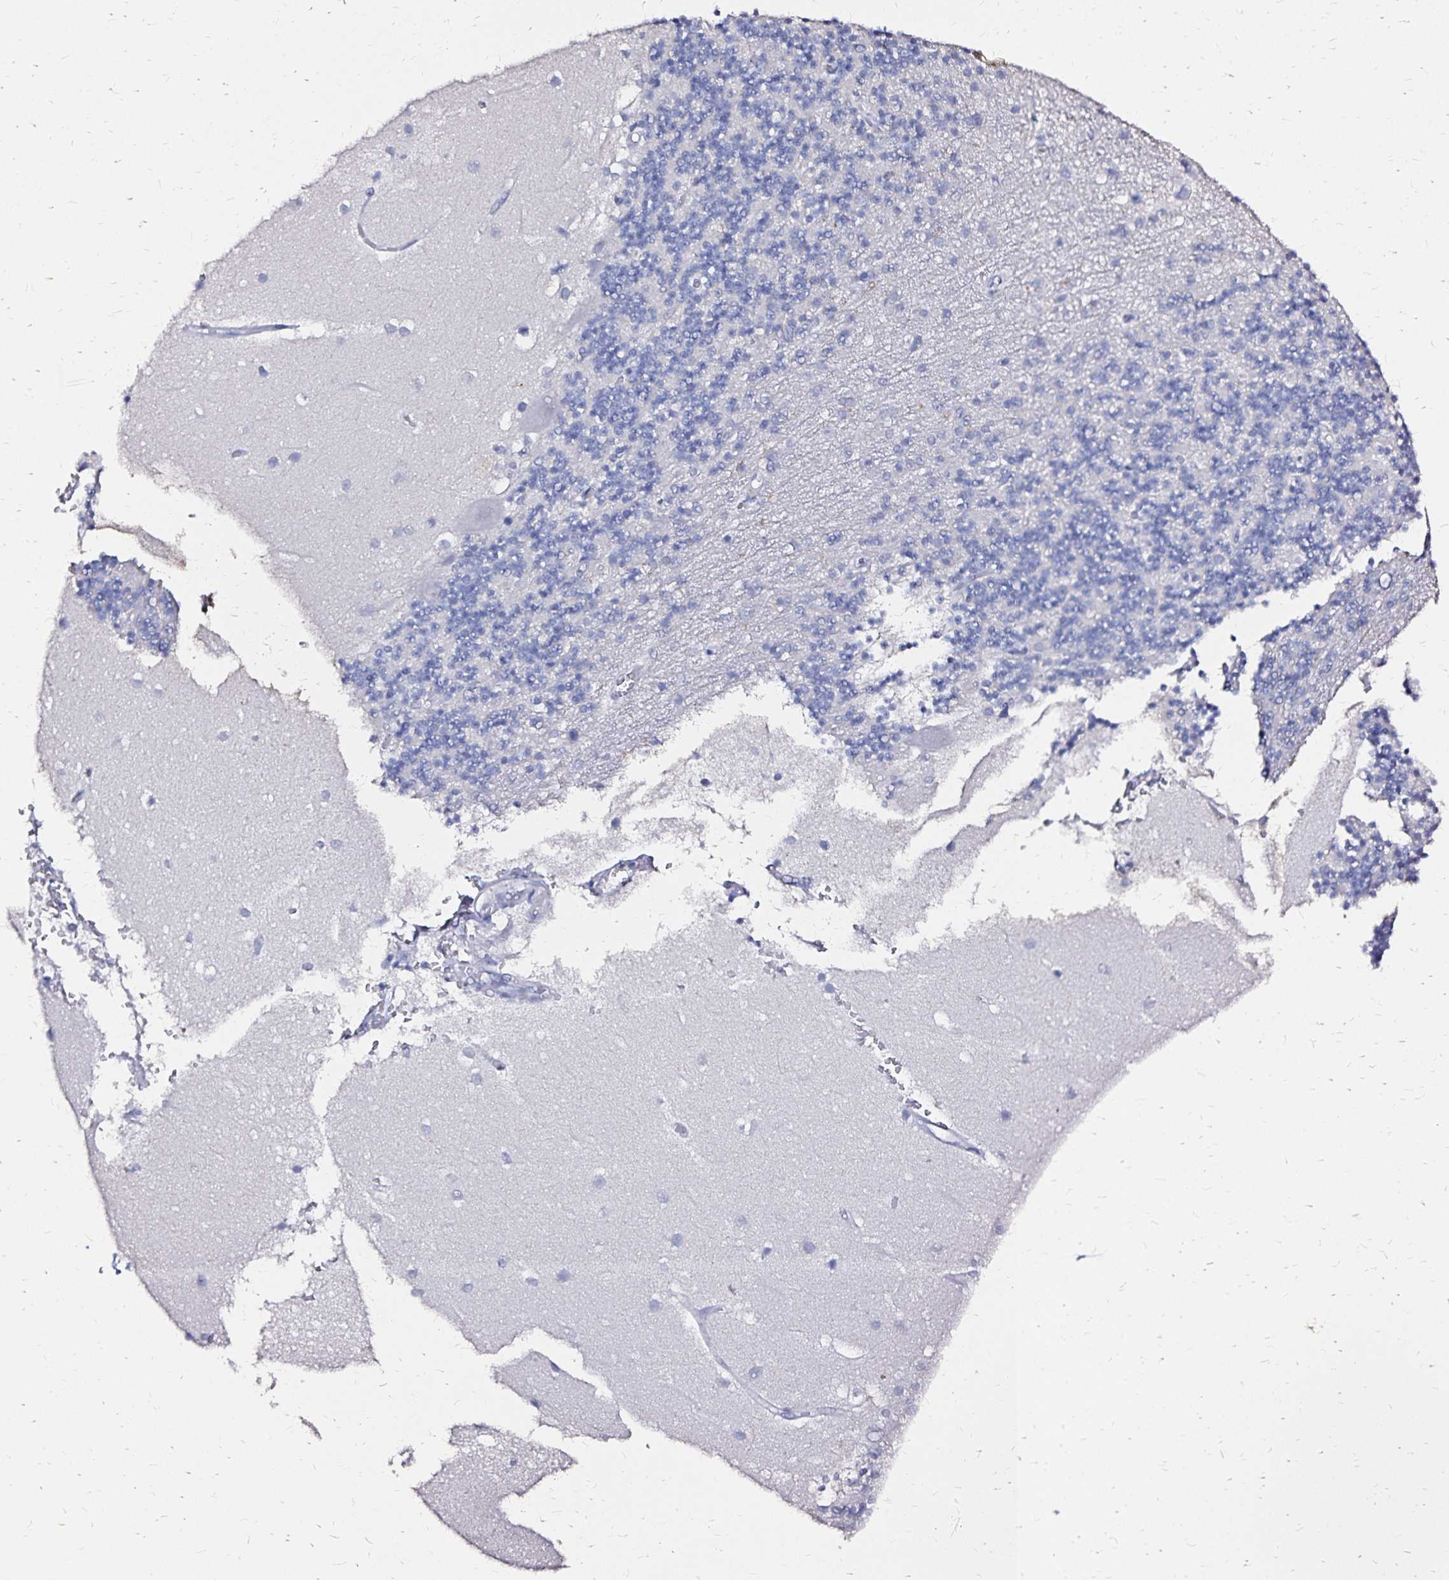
{"staining": {"intensity": "negative", "quantity": "none", "location": "none"}, "tissue": "cerebellum", "cell_type": "Cells in granular layer", "image_type": "normal", "snomed": [{"axis": "morphology", "description": "Normal tissue, NOS"}, {"axis": "topography", "description": "Cerebellum"}], "caption": "The photomicrograph reveals no staining of cells in granular layer in normal cerebellum. (DAB immunohistochemistry visualized using brightfield microscopy, high magnification).", "gene": "SLC5A1", "patient": {"sex": "male", "age": 54}}